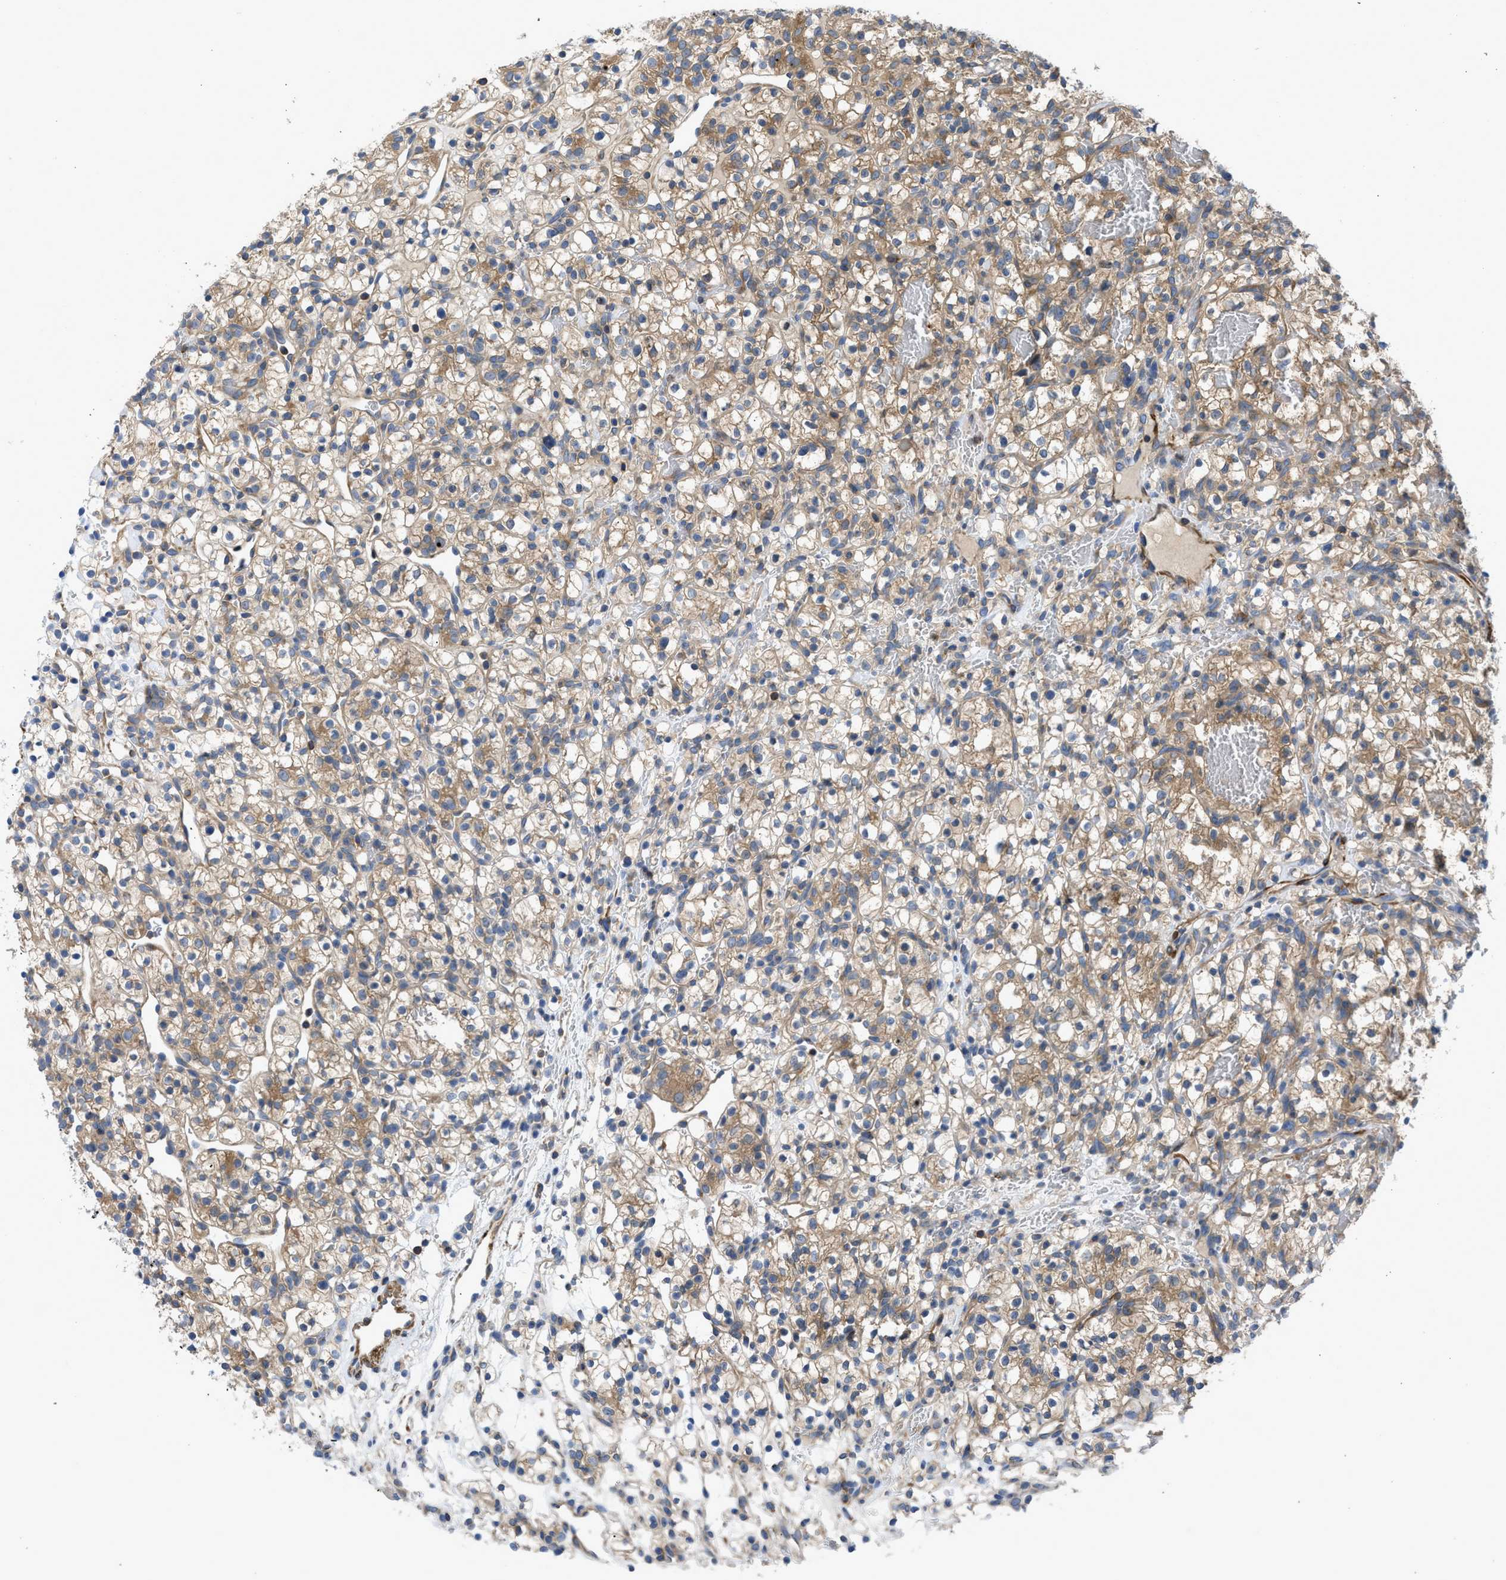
{"staining": {"intensity": "moderate", "quantity": "25%-75%", "location": "cytoplasmic/membranous"}, "tissue": "renal cancer", "cell_type": "Tumor cells", "image_type": "cancer", "snomed": [{"axis": "morphology", "description": "Adenocarcinoma, NOS"}, {"axis": "topography", "description": "Kidney"}], "caption": "Moderate cytoplasmic/membranous staining is seen in about 25%-75% of tumor cells in renal cancer.", "gene": "CHKB", "patient": {"sex": "female", "age": 57}}